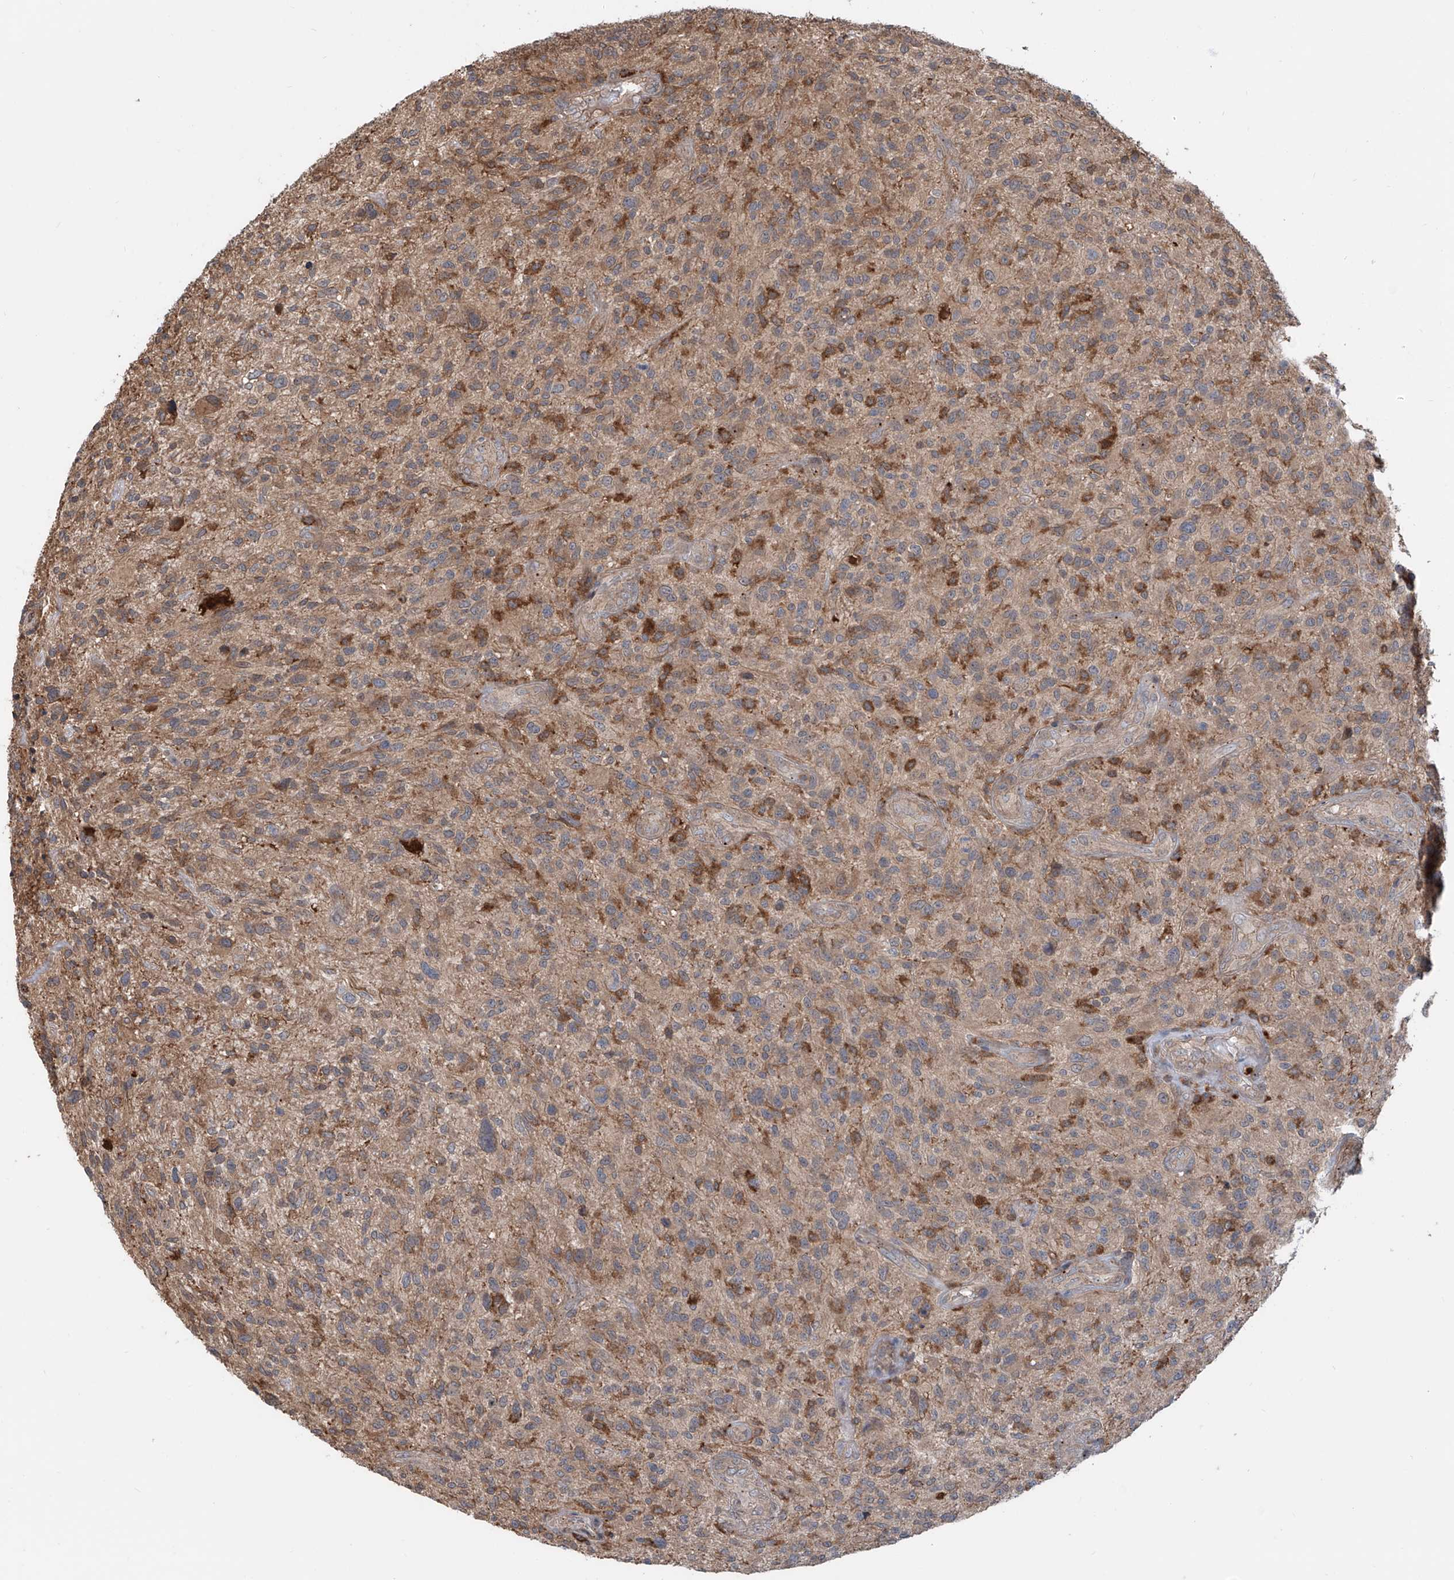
{"staining": {"intensity": "moderate", "quantity": "<25%", "location": "cytoplasmic/membranous"}, "tissue": "glioma", "cell_type": "Tumor cells", "image_type": "cancer", "snomed": [{"axis": "morphology", "description": "Glioma, malignant, High grade"}, {"axis": "topography", "description": "Brain"}], "caption": "Glioma stained with a protein marker reveals moderate staining in tumor cells.", "gene": "HOXC8", "patient": {"sex": "male", "age": 47}}